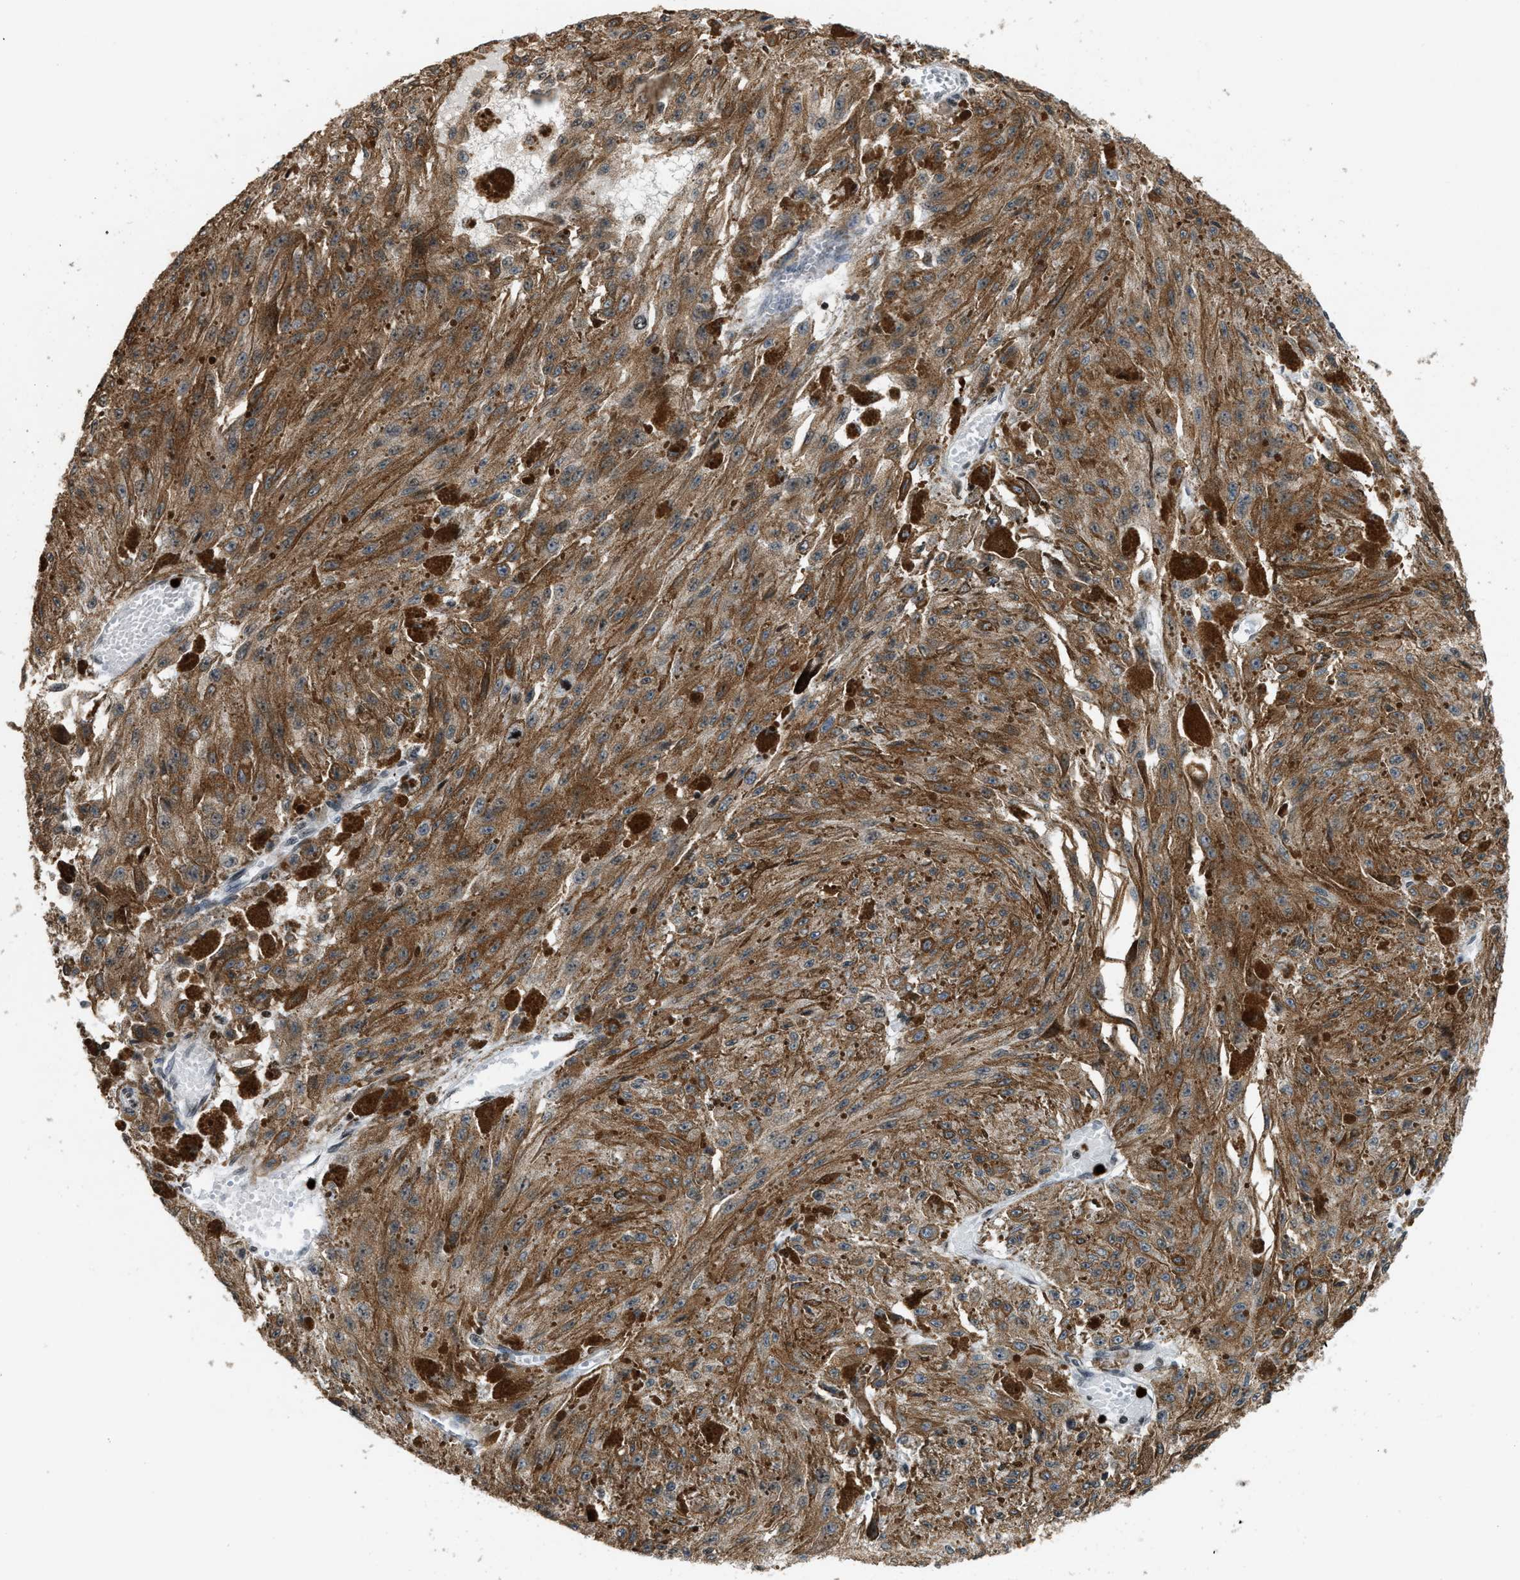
{"staining": {"intensity": "weak", "quantity": ">75%", "location": "cytoplasmic/membranous"}, "tissue": "melanoma", "cell_type": "Tumor cells", "image_type": "cancer", "snomed": [{"axis": "morphology", "description": "Malignant melanoma, NOS"}, {"axis": "topography", "description": "Other"}], "caption": "A brown stain labels weak cytoplasmic/membranous positivity of a protein in human malignant melanoma tumor cells. (DAB (3,3'-diaminobenzidine) IHC, brown staining for protein, blue staining for nuclei).", "gene": "PRUNE2", "patient": {"sex": "male", "age": 79}}